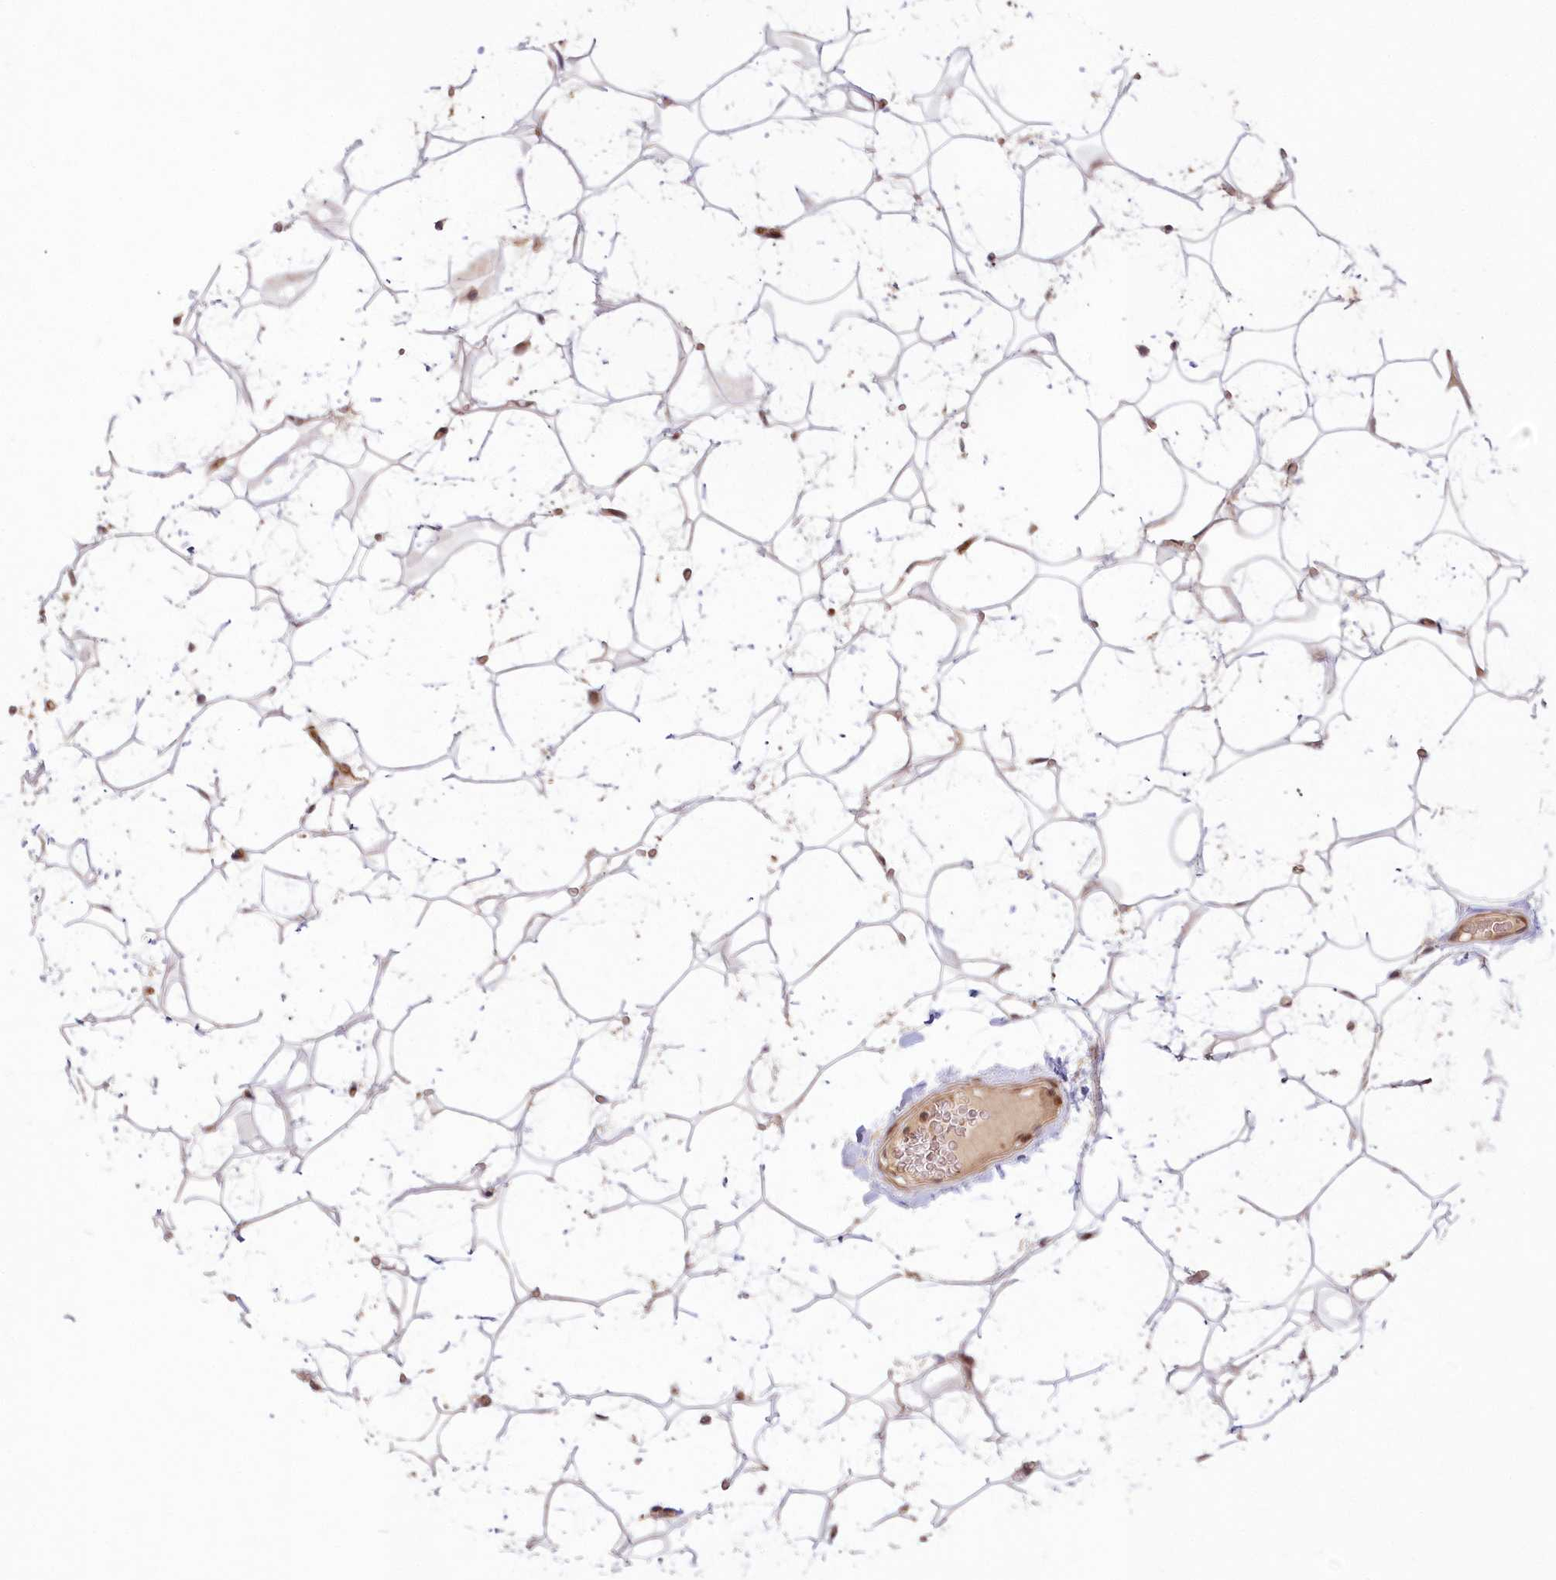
{"staining": {"intensity": "negative", "quantity": "none", "location": "none"}, "tissue": "adipose tissue", "cell_type": "Adipocytes", "image_type": "normal", "snomed": [{"axis": "morphology", "description": "Normal tissue, NOS"}, {"axis": "topography", "description": "Breast"}], "caption": "Immunohistochemistry of normal adipose tissue demonstrates no staining in adipocytes. Brightfield microscopy of immunohistochemistry stained with DAB (3,3'-diaminobenzidine) (brown) and hematoxylin (blue), captured at high magnification.", "gene": "UBTD2", "patient": {"sex": "female", "age": 26}}